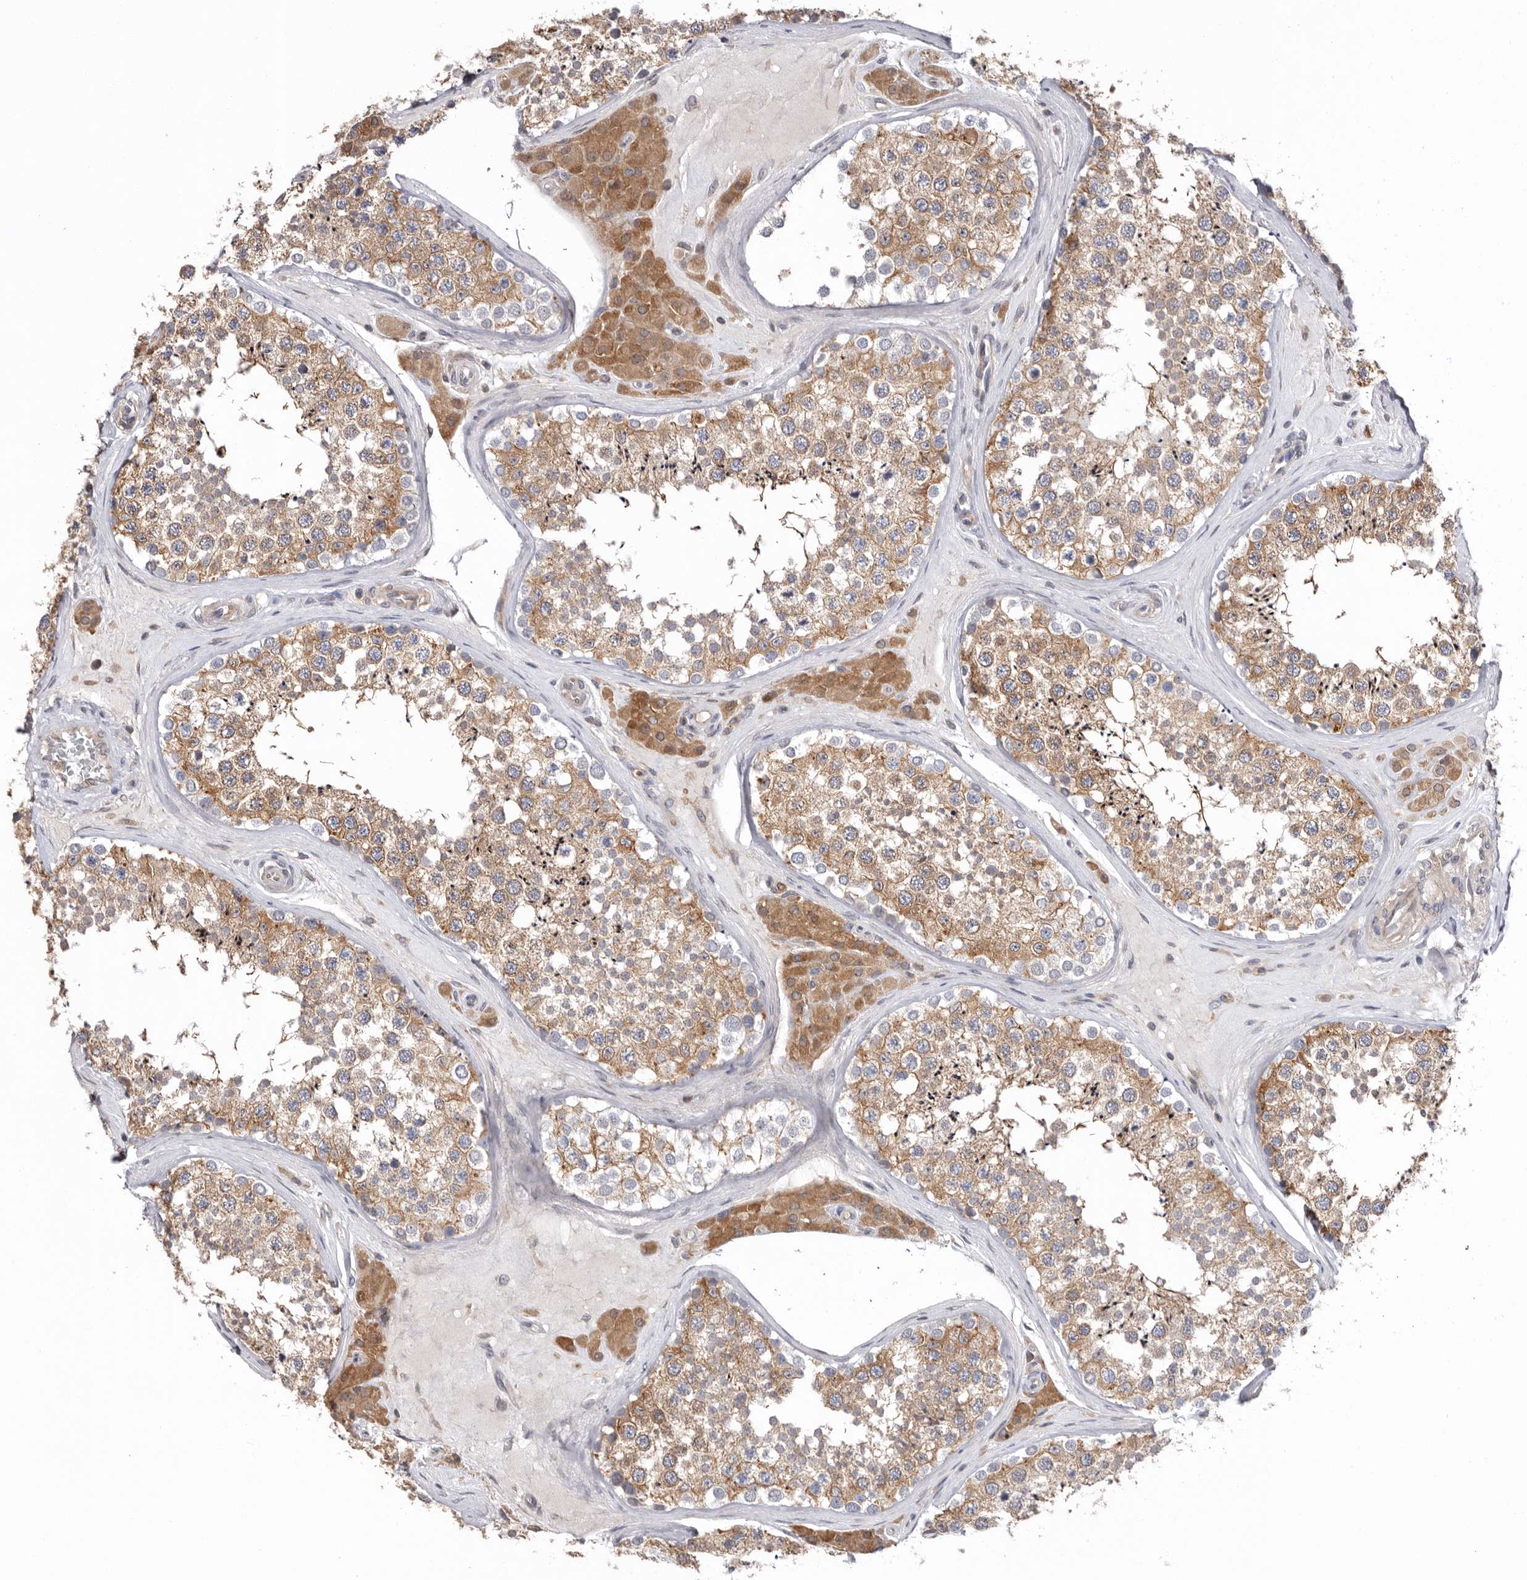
{"staining": {"intensity": "moderate", "quantity": ">75%", "location": "cytoplasmic/membranous"}, "tissue": "testis", "cell_type": "Cells in seminiferous ducts", "image_type": "normal", "snomed": [{"axis": "morphology", "description": "Normal tissue, NOS"}, {"axis": "topography", "description": "Testis"}], "caption": "Protein staining exhibits moderate cytoplasmic/membranous positivity in about >75% of cells in seminiferous ducts in benign testis. The staining was performed using DAB to visualize the protein expression in brown, while the nuclei were stained in blue with hematoxylin (Magnification: 20x).", "gene": "TMUB1", "patient": {"sex": "male", "age": 46}}